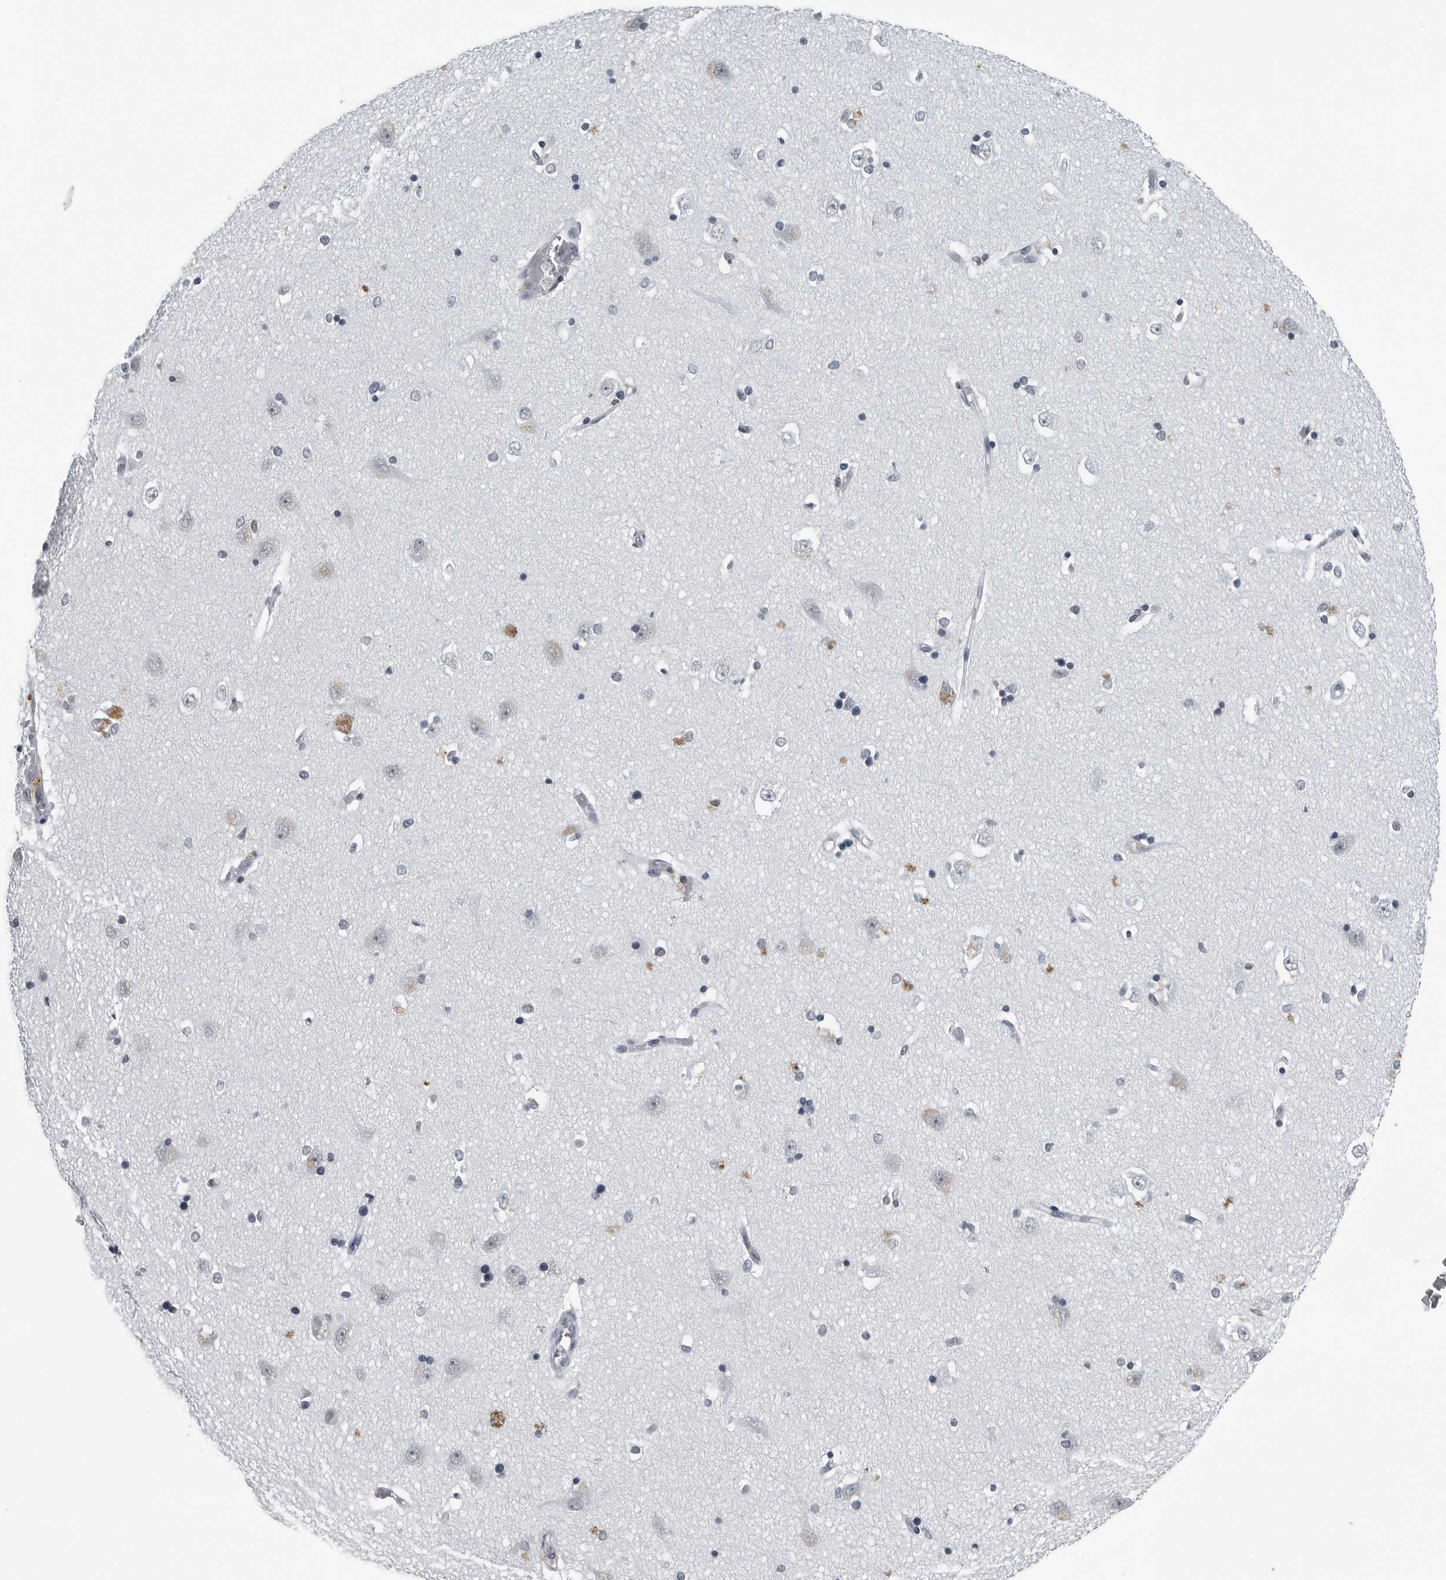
{"staining": {"intensity": "weak", "quantity": "<25%", "location": "nuclear"}, "tissue": "hippocampus", "cell_type": "Glial cells", "image_type": "normal", "snomed": [{"axis": "morphology", "description": "Normal tissue, NOS"}, {"axis": "topography", "description": "Hippocampus"}], "caption": "Immunohistochemistry (IHC) micrograph of normal human hippocampus stained for a protein (brown), which reveals no positivity in glial cells. The staining is performed using DAB brown chromogen with nuclei counter-stained in using hematoxylin.", "gene": "AKR1A1", "patient": {"sex": "male", "age": 45}}